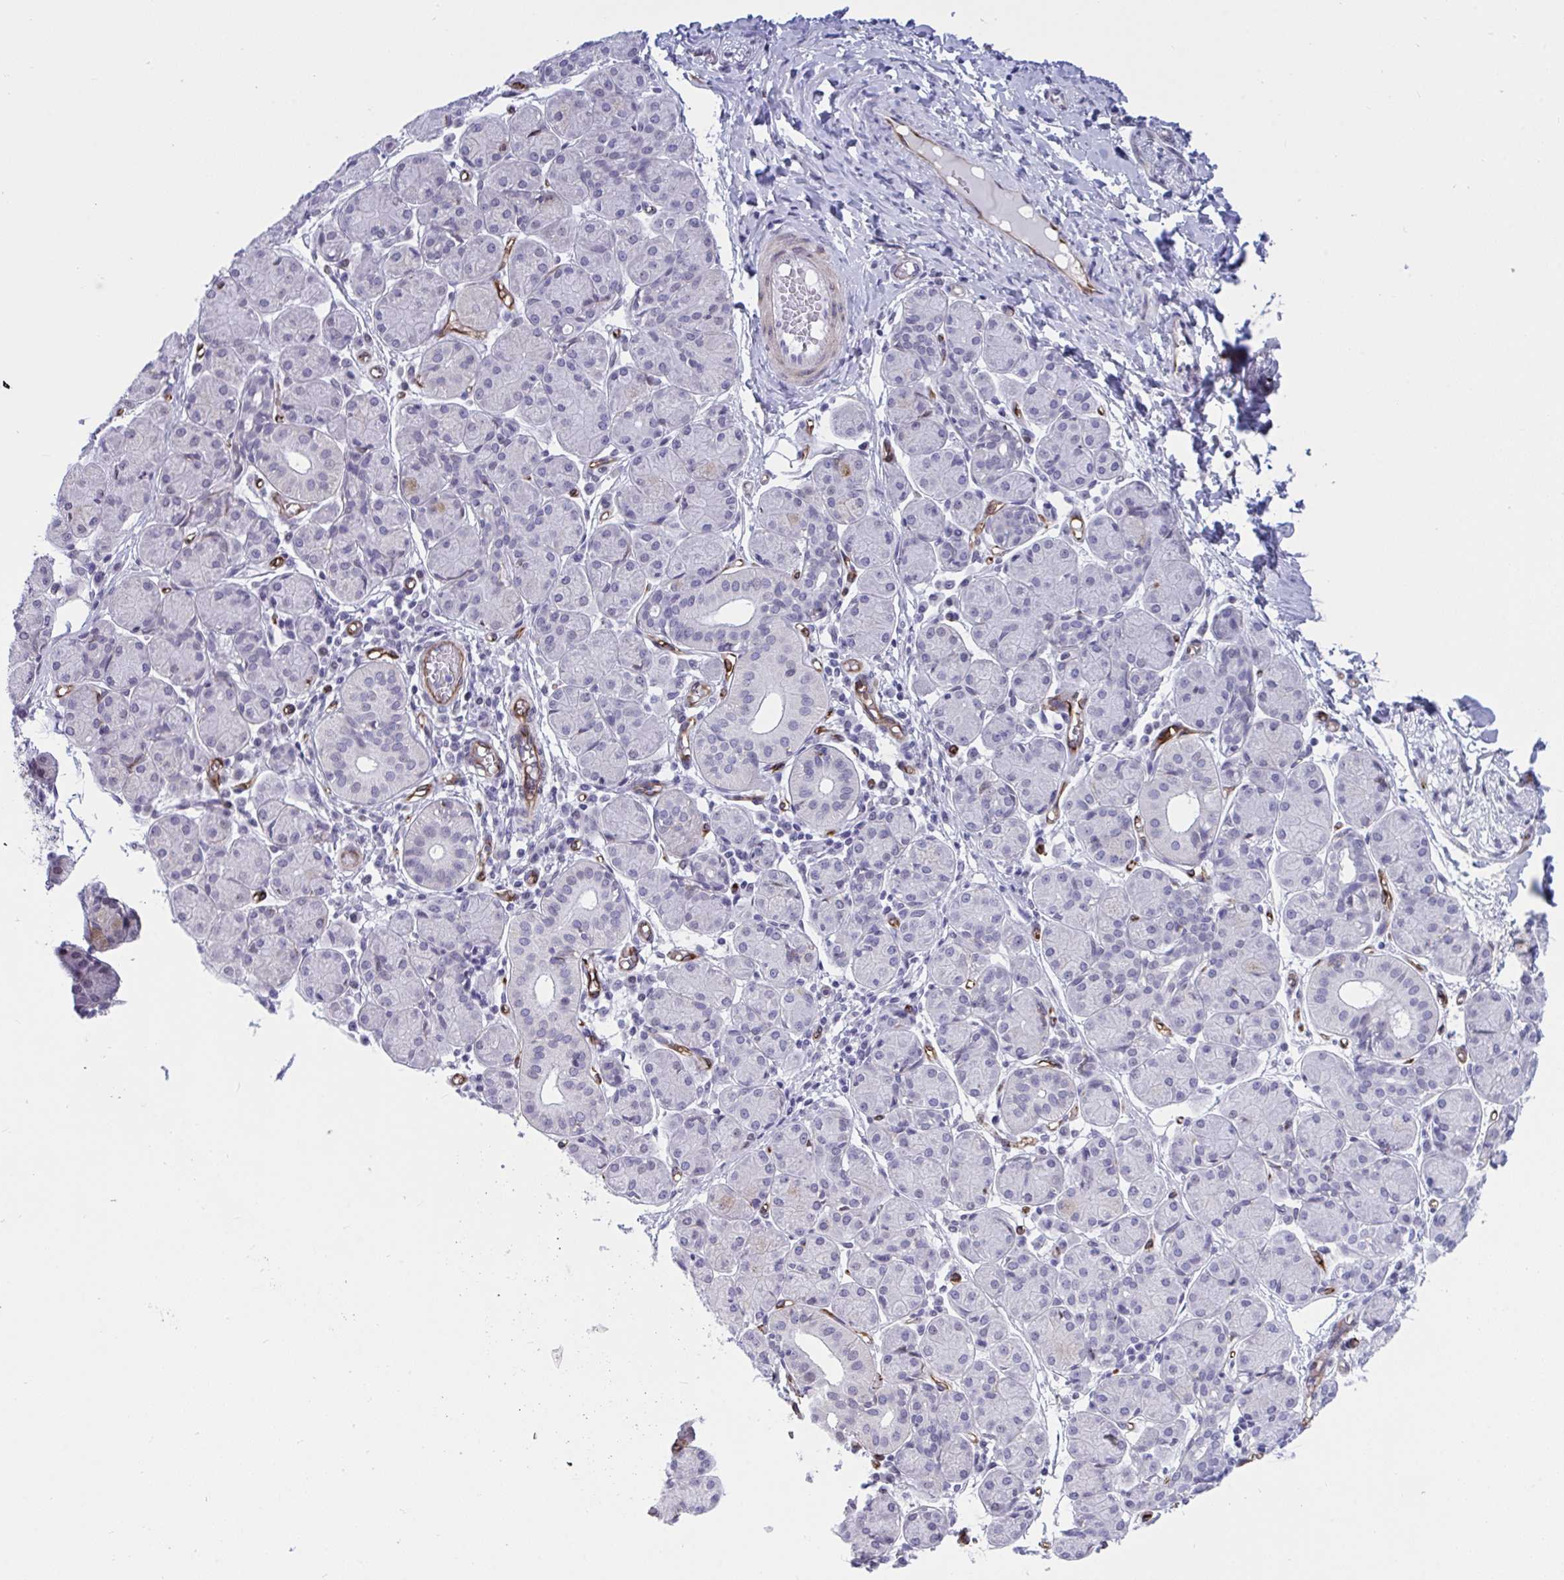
{"staining": {"intensity": "negative", "quantity": "none", "location": "none"}, "tissue": "salivary gland", "cell_type": "Glandular cells", "image_type": "normal", "snomed": [{"axis": "morphology", "description": "Normal tissue, NOS"}, {"axis": "morphology", "description": "Inflammation, NOS"}, {"axis": "topography", "description": "Lymph node"}, {"axis": "topography", "description": "Salivary gland"}], "caption": "This is an immunohistochemistry (IHC) histopathology image of normal salivary gland. There is no positivity in glandular cells.", "gene": "EML1", "patient": {"sex": "male", "age": 3}}